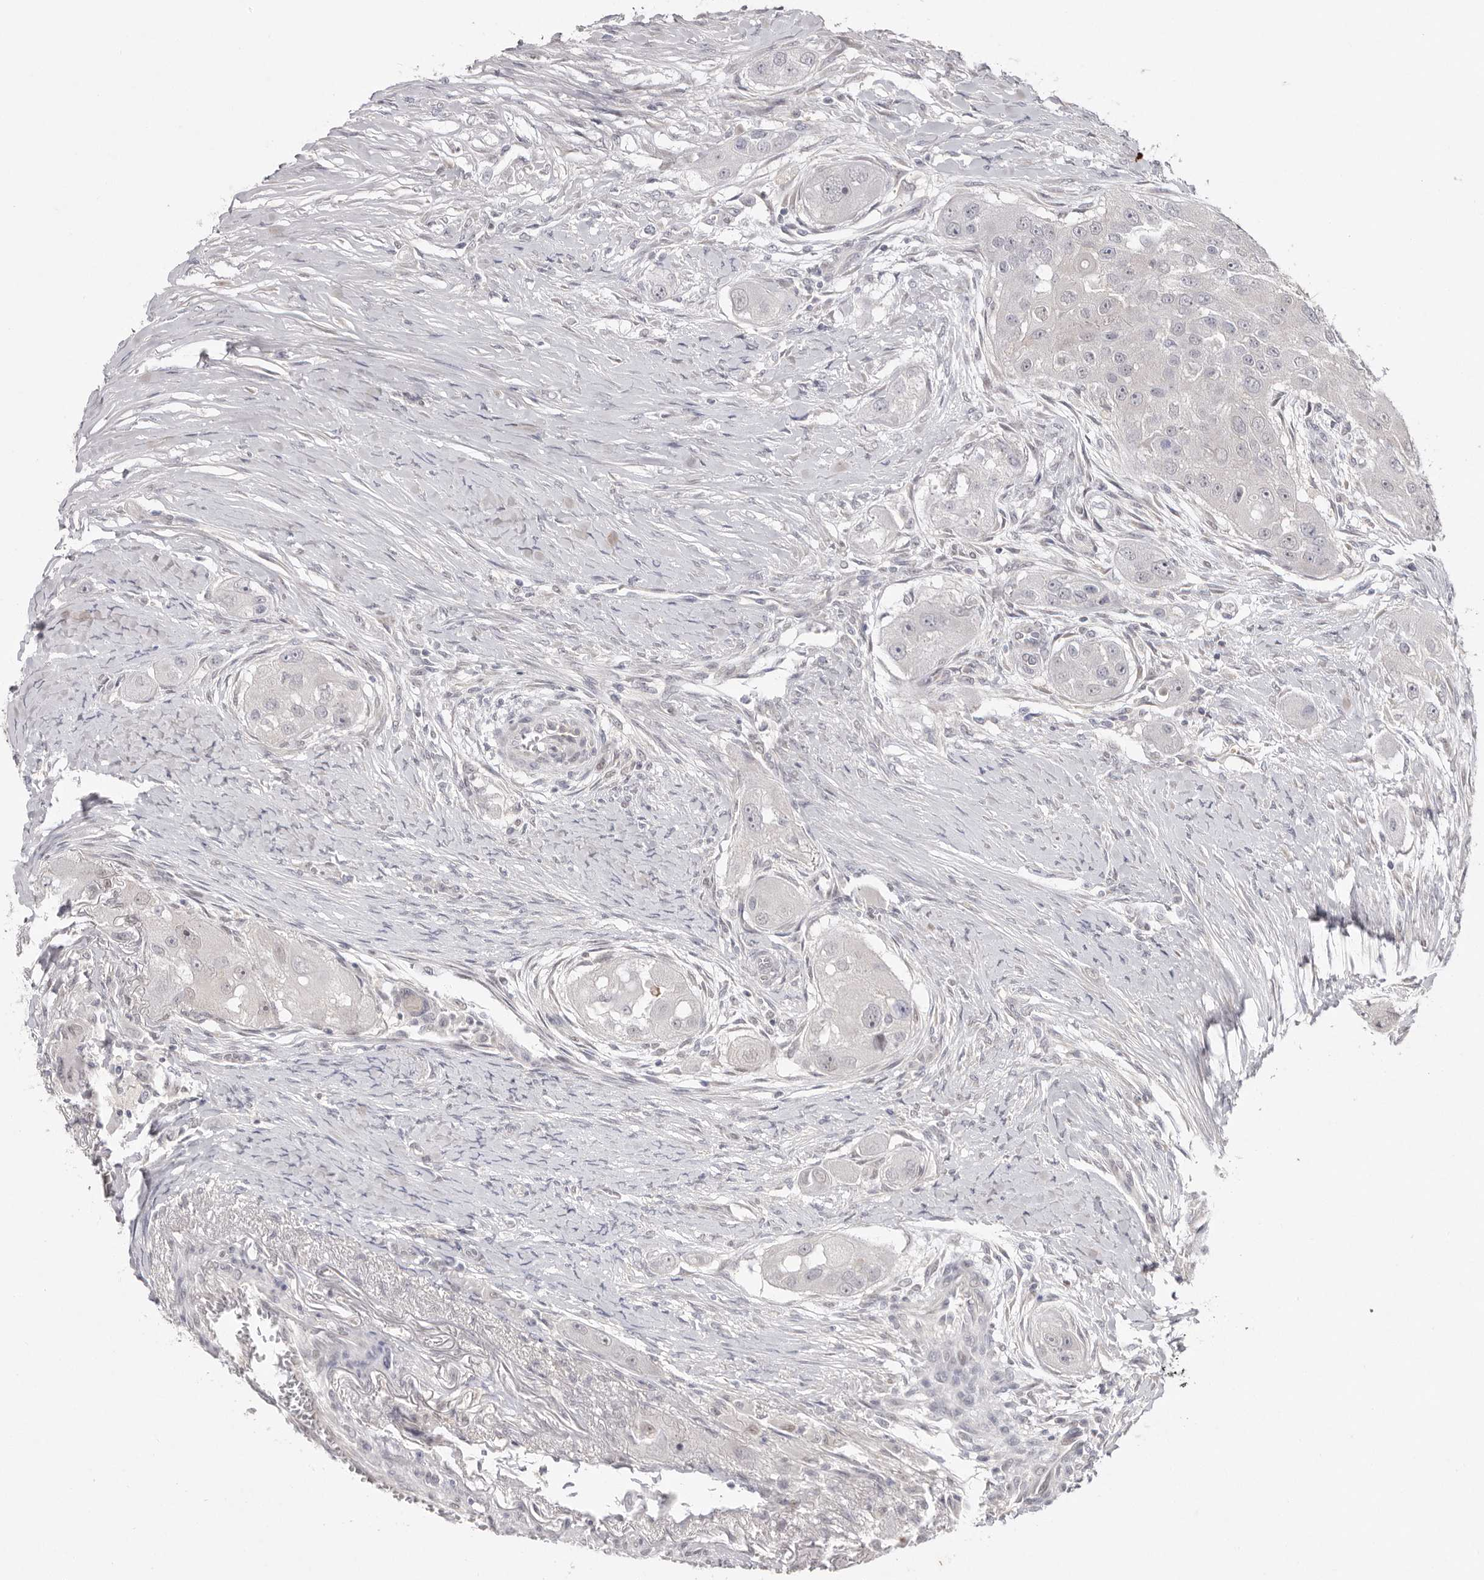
{"staining": {"intensity": "negative", "quantity": "none", "location": "none"}, "tissue": "head and neck cancer", "cell_type": "Tumor cells", "image_type": "cancer", "snomed": [{"axis": "morphology", "description": "Normal tissue, NOS"}, {"axis": "morphology", "description": "Squamous cell carcinoma, NOS"}, {"axis": "topography", "description": "Skeletal muscle"}, {"axis": "topography", "description": "Head-Neck"}], "caption": "Histopathology image shows no protein expression in tumor cells of head and neck cancer tissue.", "gene": "TADA1", "patient": {"sex": "male", "age": 51}}